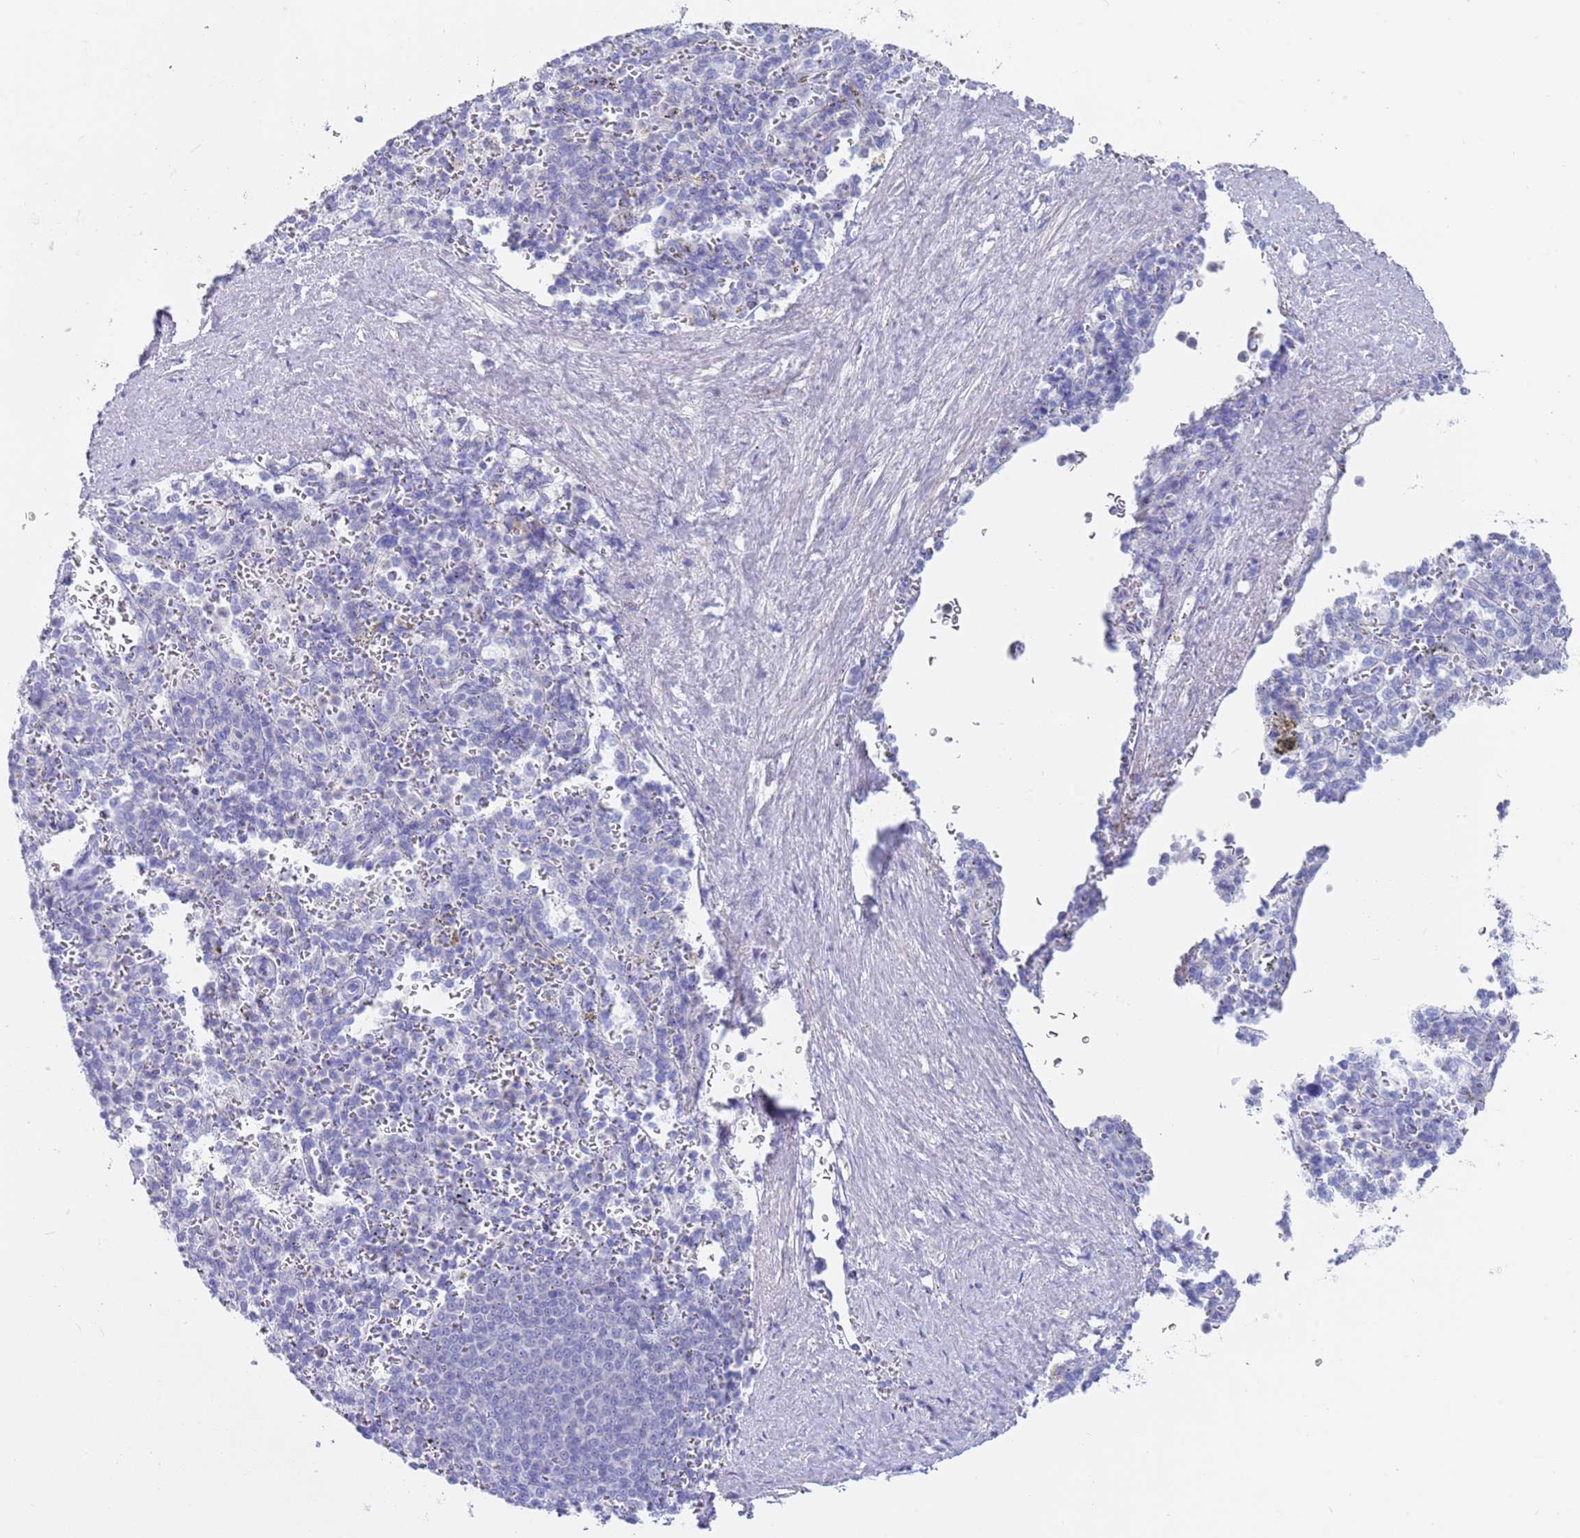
{"staining": {"intensity": "negative", "quantity": "none", "location": "none"}, "tissue": "spleen", "cell_type": "Cells in red pulp", "image_type": "normal", "snomed": [{"axis": "morphology", "description": "Normal tissue, NOS"}, {"axis": "topography", "description": "Spleen"}], "caption": "Benign spleen was stained to show a protein in brown. There is no significant expression in cells in red pulp. The staining is performed using DAB brown chromogen with nuclei counter-stained in using hematoxylin.", "gene": "CPXM2", "patient": {"sex": "female", "age": 21}}